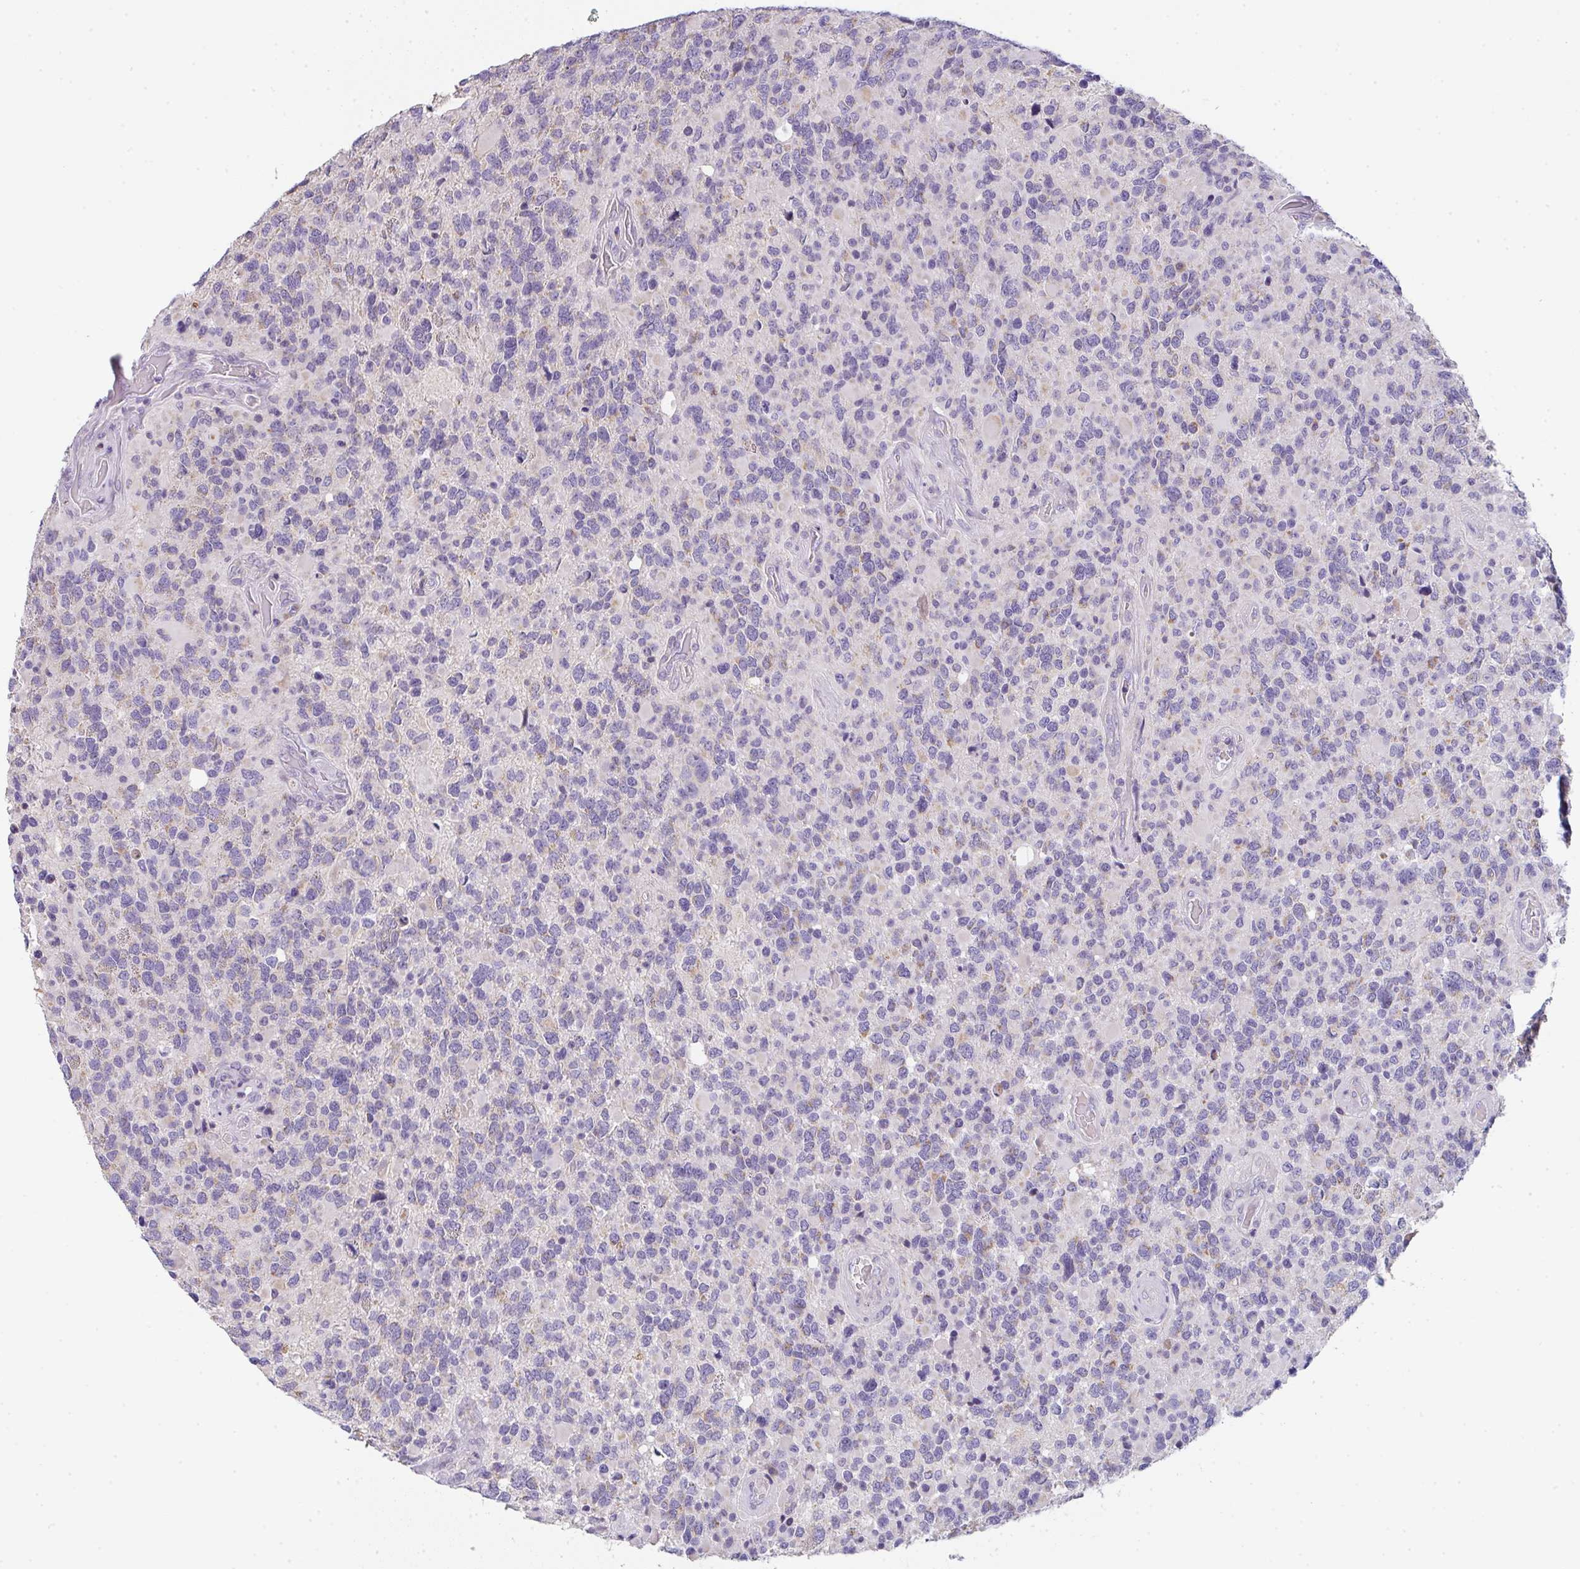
{"staining": {"intensity": "moderate", "quantity": "<25%", "location": "cytoplasmic/membranous"}, "tissue": "glioma", "cell_type": "Tumor cells", "image_type": "cancer", "snomed": [{"axis": "morphology", "description": "Glioma, malignant, High grade"}, {"axis": "topography", "description": "Brain"}], "caption": "A high-resolution micrograph shows immunohistochemistry (IHC) staining of malignant glioma (high-grade), which displays moderate cytoplasmic/membranous positivity in approximately <25% of tumor cells.", "gene": "CACNA1S", "patient": {"sex": "female", "age": 40}}